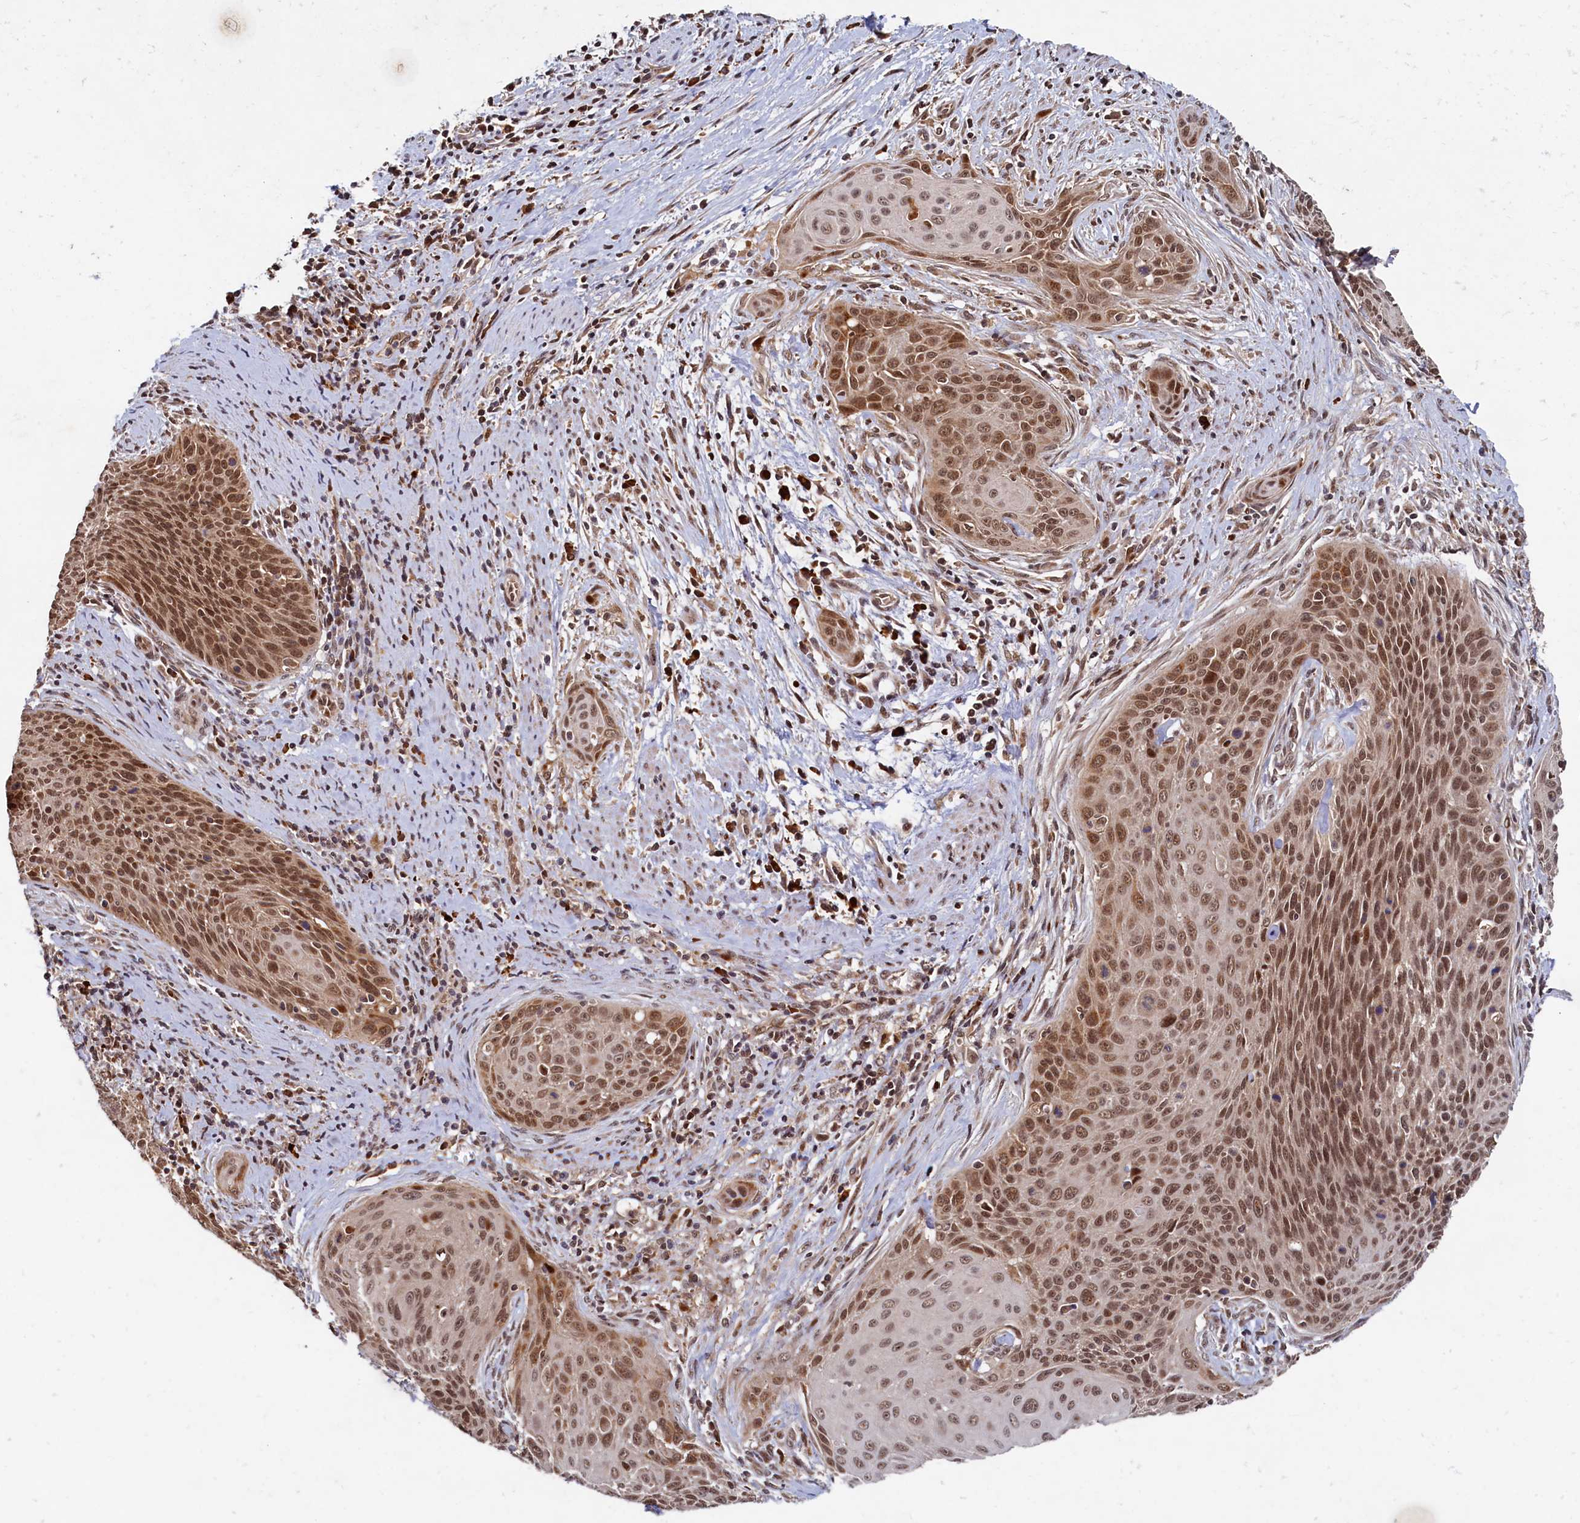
{"staining": {"intensity": "moderate", "quantity": ">75%", "location": "nuclear"}, "tissue": "cervical cancer", "cell_type": "Tumor cells", "image_type": "cancer", "snomed": [{"axis": "morphology", "description": "Squamous cell carcinoma, NOS"}, {"axis": "topography", "description": "Cervix"}], "caption": "Immunohistochemical staining of cervical squamous cell carcinoma demonstrates moderate nuclear protein expression in about >75% of tumor cells. The protein is shown in brown color, while the nuclei are stained blue.", "gene": "TRAPPC4", "patient": {"sex": "female", "age": 55}}